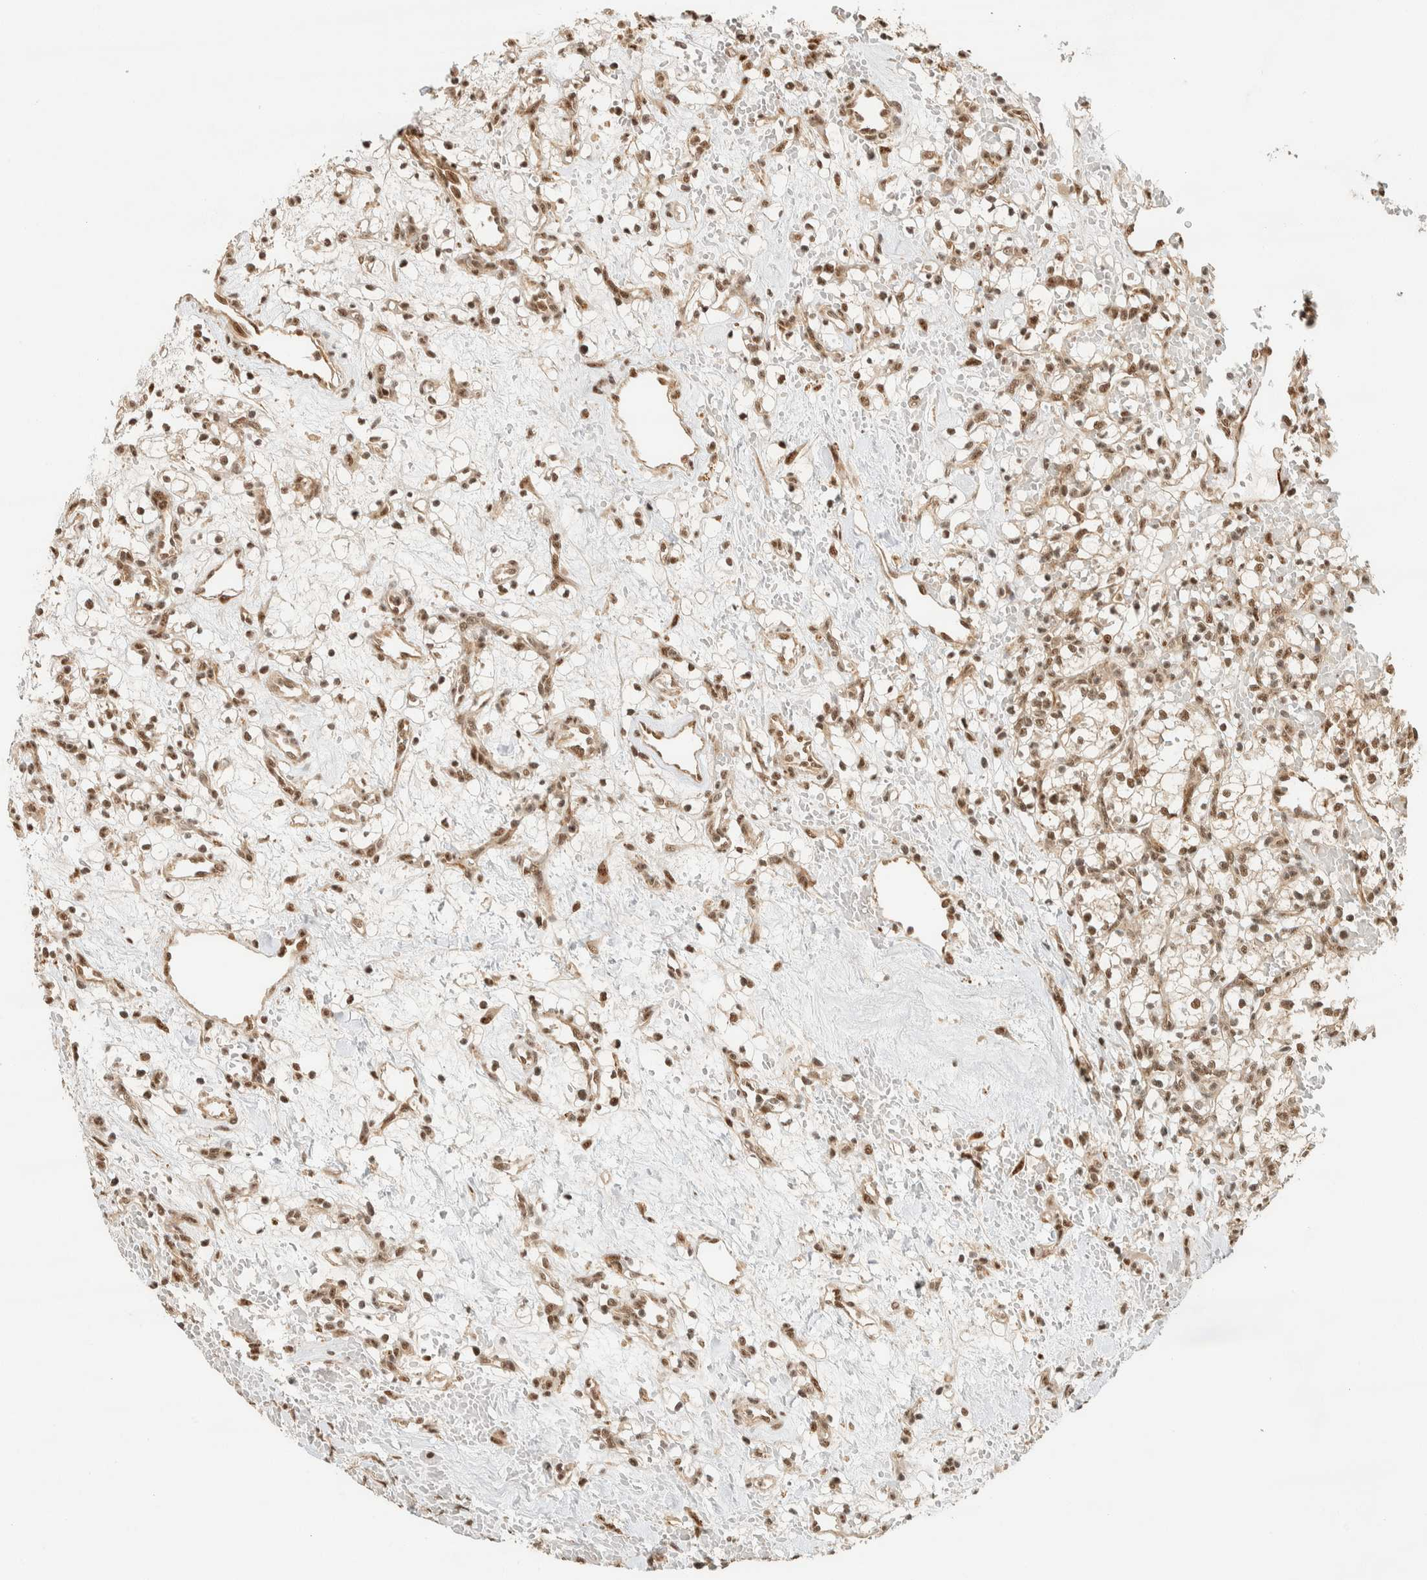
{"staining": {"intensity": "moderate", "quantity": ">75%", "location": "nuclear"}, "tissue": "renal cancer", "cell_type": "Tumor cells", "image_type": "cancer", "snomed": [{"axis": "morphology", "description": "Adenocarcinoma, NOS"}, {"axis": "topography", "description": "Kidney"}], "caption": "Renal cancer (adenocarcinoma) was stained to show a protein in brown. There is medium levels of moderate nuclear positivity in approximately >75% of tumor cells. The staining was performed using DAB (3,3'-diaminobenzidine), with brown indicating positive protein expression. Nuclei are stained blue with hematoxylin.", "gene": "SIK1", "patient": {"sex": "female", "age": 60}}